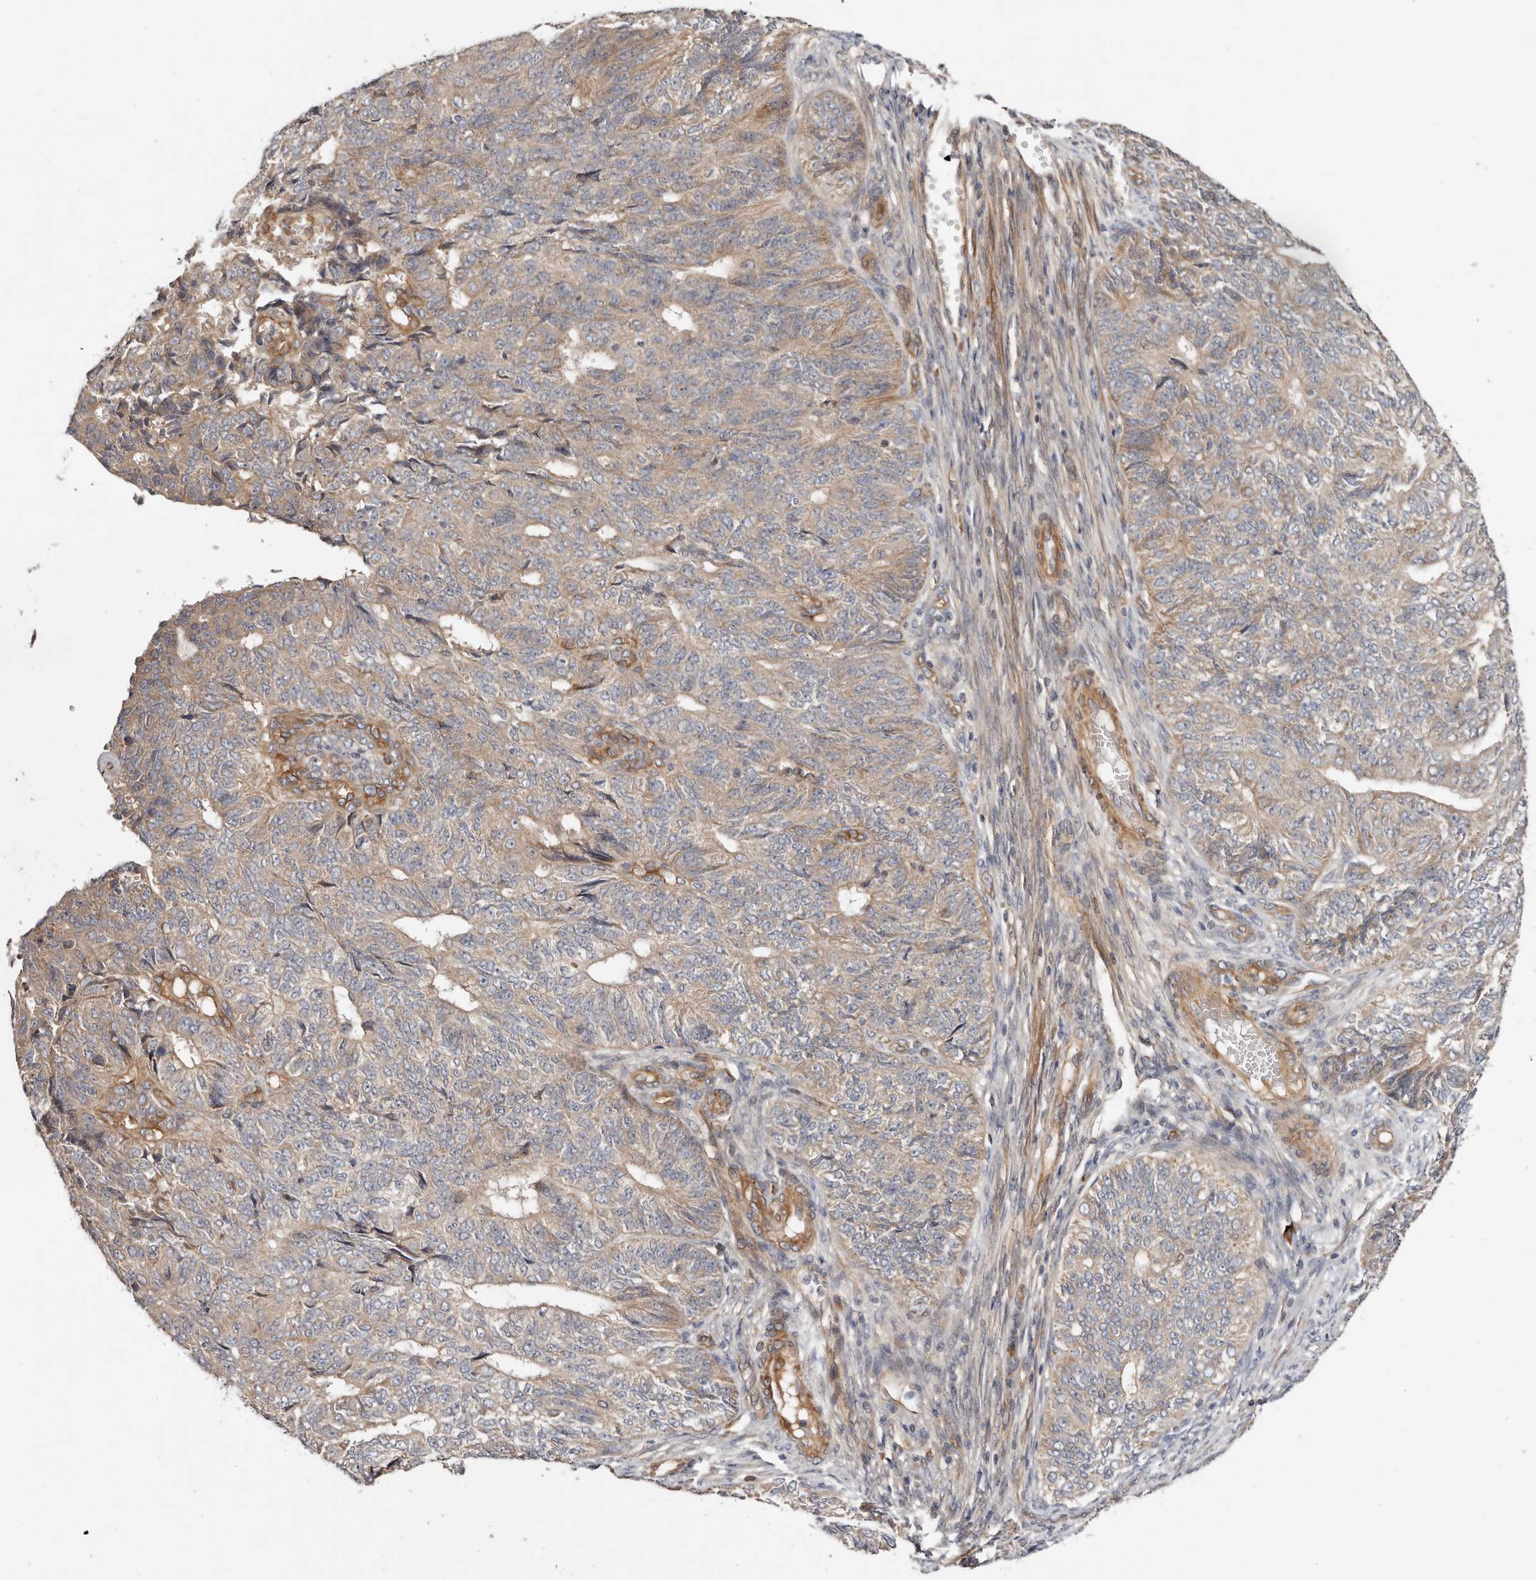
{"staining": {"intensity": "moderate", "quantity": "25%-75%", "location": "cytoplasmic/membranous"}, "tissue": "endometrial cancer", "cell_type": "Tumor cells", "image_type": "cancer", "snomed": [{"axis": "morphology", "description": "Adenocarcinoma, NOS"}, {"axis": "topography", "description": "Endometrium"}], "caption": "Immunohistochemical staining of human endometrial adenocarcinoma exhibits medium levels of moderate cytoplasmic/membranous staining in about 25%-75% of tumor cells.", "gene": "MACF1", "patient": {"sex": "female", "age": 32}}